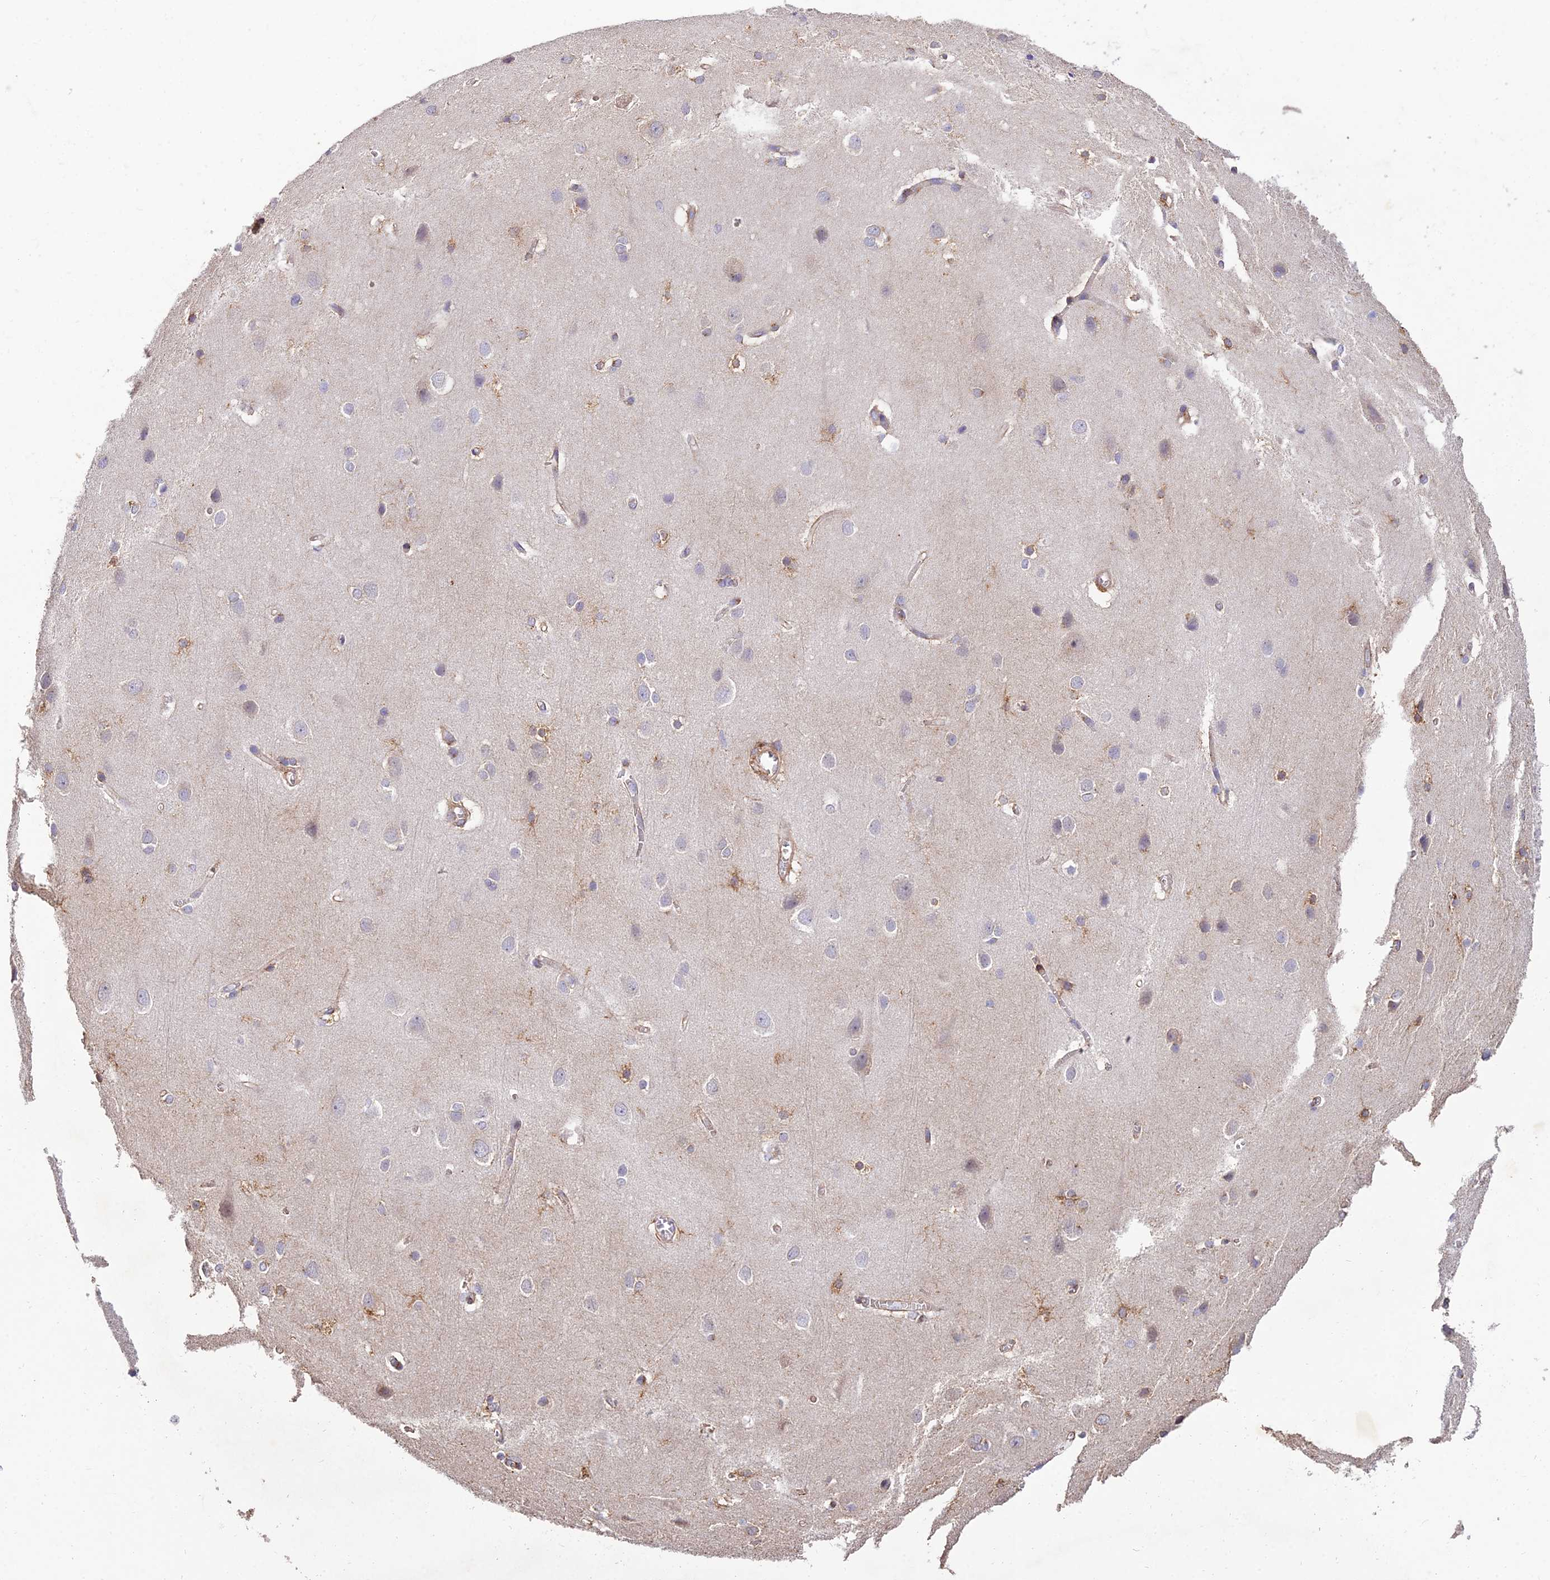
{"staining": {"intensity": "moderate", "quantity": ">75%", "location": "cytoplasmic/membranous"}, "tissue": "cerebral cortex", "cell_type": "Endothelial cells", "image_type": "normal", "snomed": [{"axis": "morphology", "description": "Normal tissue, NOS"}, {"axis": "topography", "description": "Cerebral cortex"}], "caption": "IHC (DAB (3,3'-diaminobenzidine)) staining of benign cerebral cortex reveals moderate cytoplasmic/membranous protein expression in approximately >75% of endothelial cells.", "gene": "ARL8A", "patient": {"sex": "male", "age": 37}}